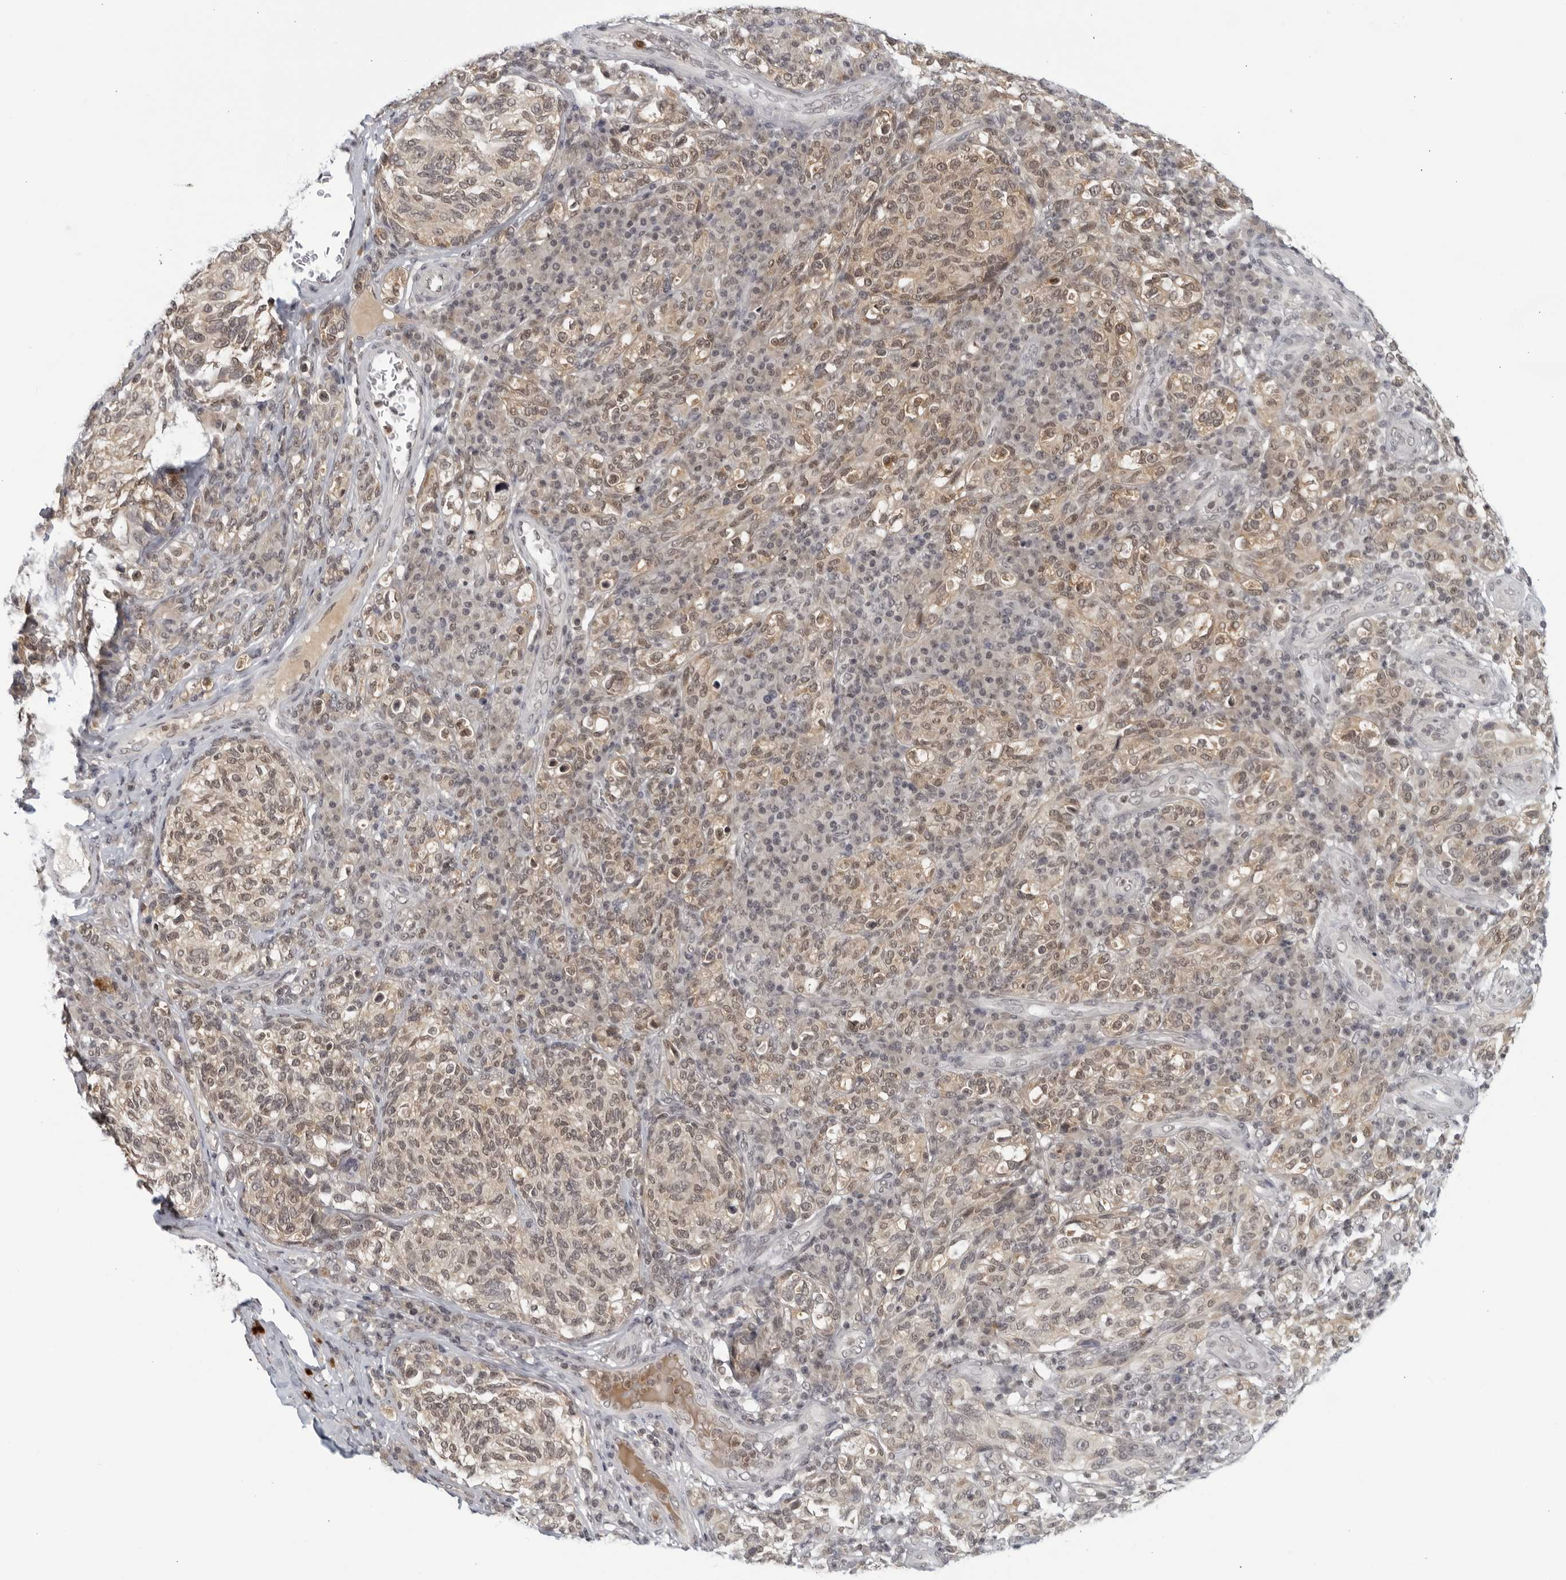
{"staining": {"intensity": "moderate", "quantity": ">75%", "location": "cytoplasmic/membranous,nuclear"}, "tissue": "melanoma", "cell_type": "Tumor cells", "image_type": "cancer", "snomed": [{"axis": "morphology", "description": "Malignant melanoma, NOS"}, {"axis": "topography", "description": "Skin"}], "caption": "Immunohistochemistry (DAB (3,3'-diaminobenzidine)) staining of melanoma reveals moderate cytoplasmic/membranous and nuclear protein expression in about >75% of tumor cells.", "gene": "CC2D1B", "patient": {"sex": "female", "age": 73}}